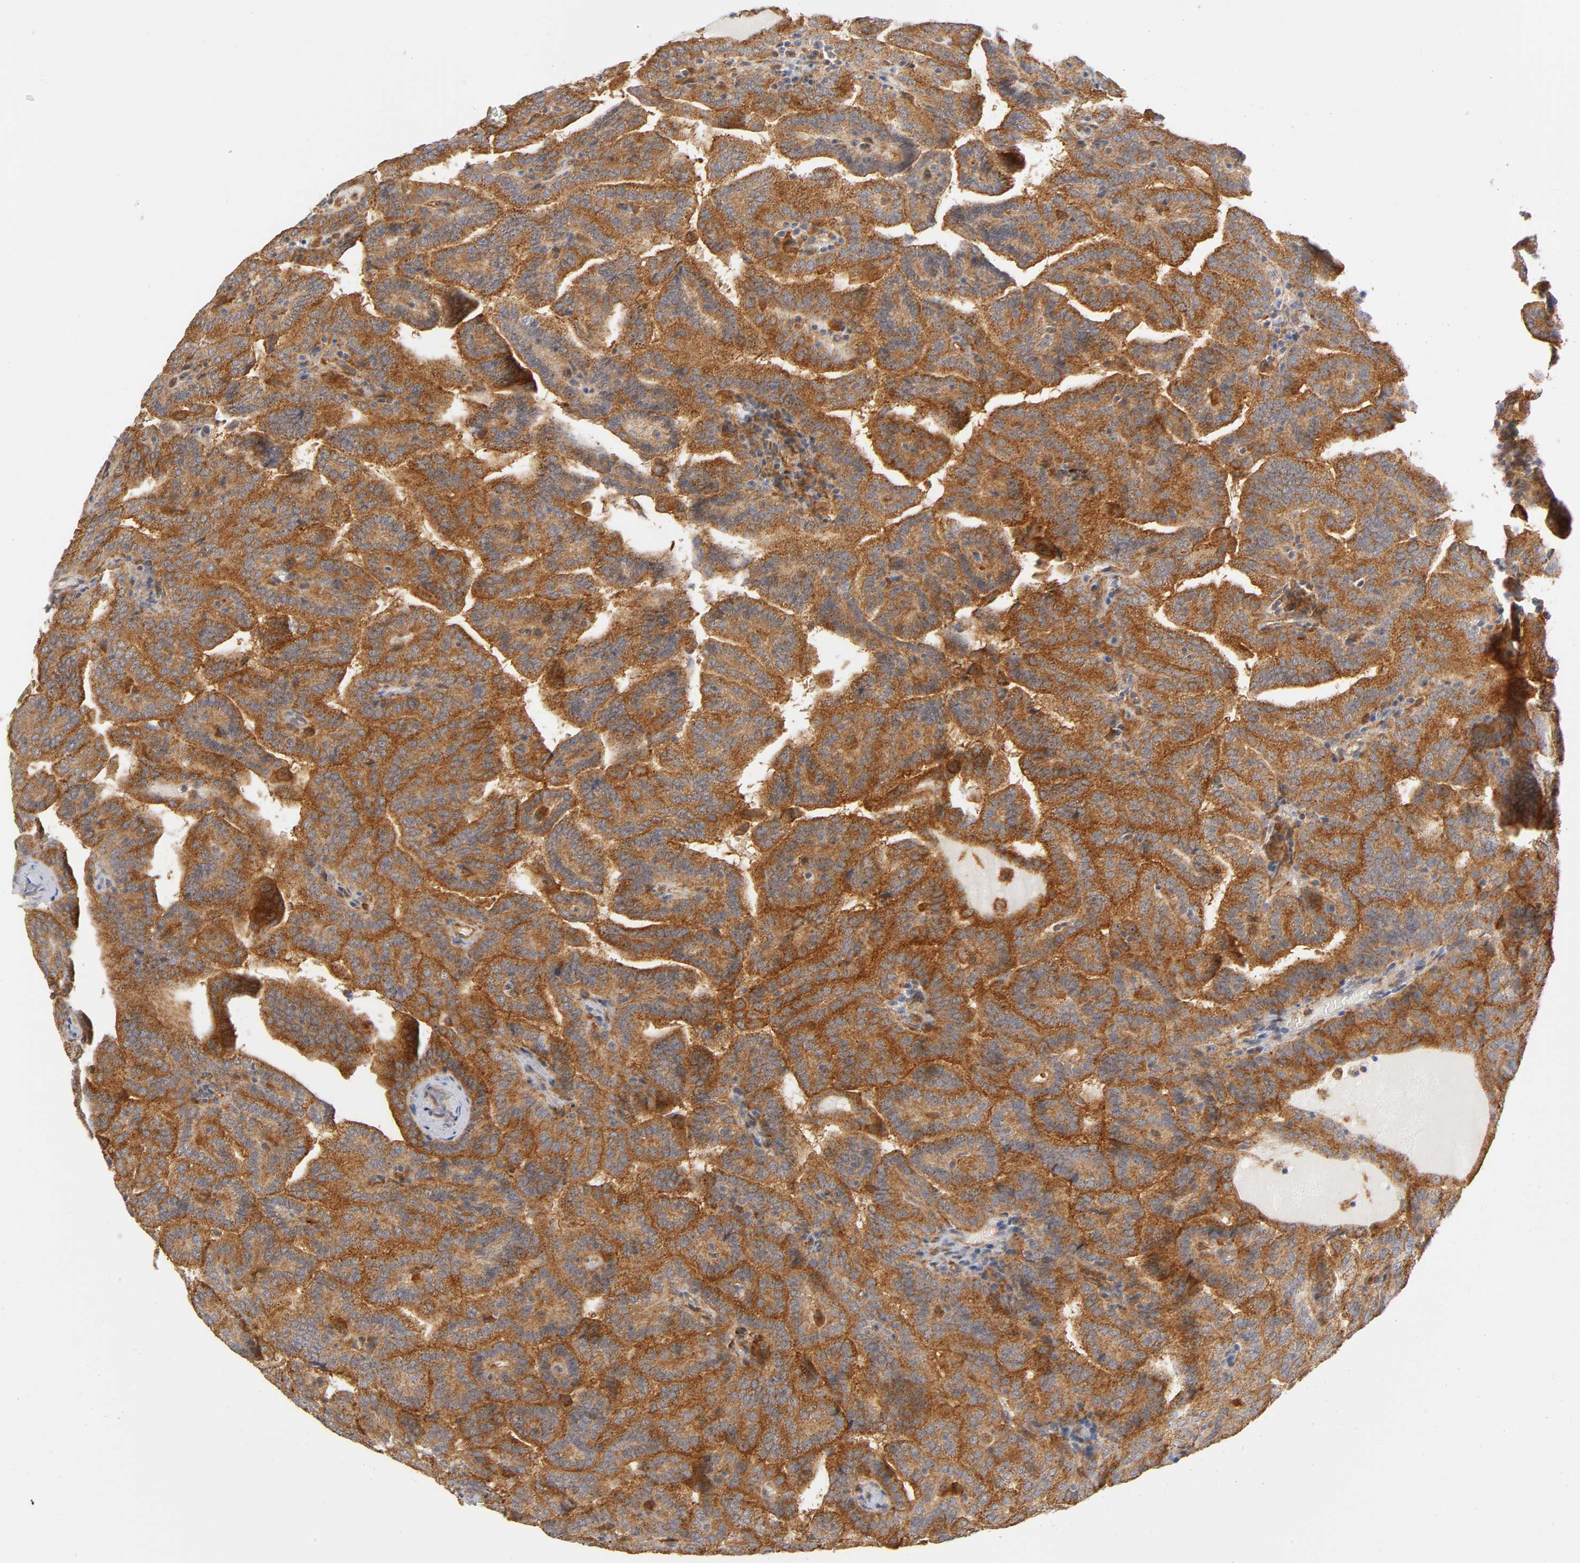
{"staining": {"intensity": "strong", "quantity": ">75%", "location": "cytoplasmic/membranous"}, "tissue": "renal cancer", "cell_type": "Tumor cells", "image_type": "cancer", "snomed": [{"axis": "morphology", "description": "Adenocarcinoma, NOS"}, {"axis": "topography", "description": "Kidney"}], "caption": "Renal adenocarcinoma stained with immunohistochemistry (IHC) demonstrates strong cytoplasmic/membranous staining in approximately >75% of tumor cells. The staining was performed using DAB (3,3'-diaminobenzidine) to visualize the protein expression in brown, while the nuclei were stained in blue with hematoxylin (Magnification: 20x).", "gene": "PLD1", "patient": {"sex": "male", "age": 61}}